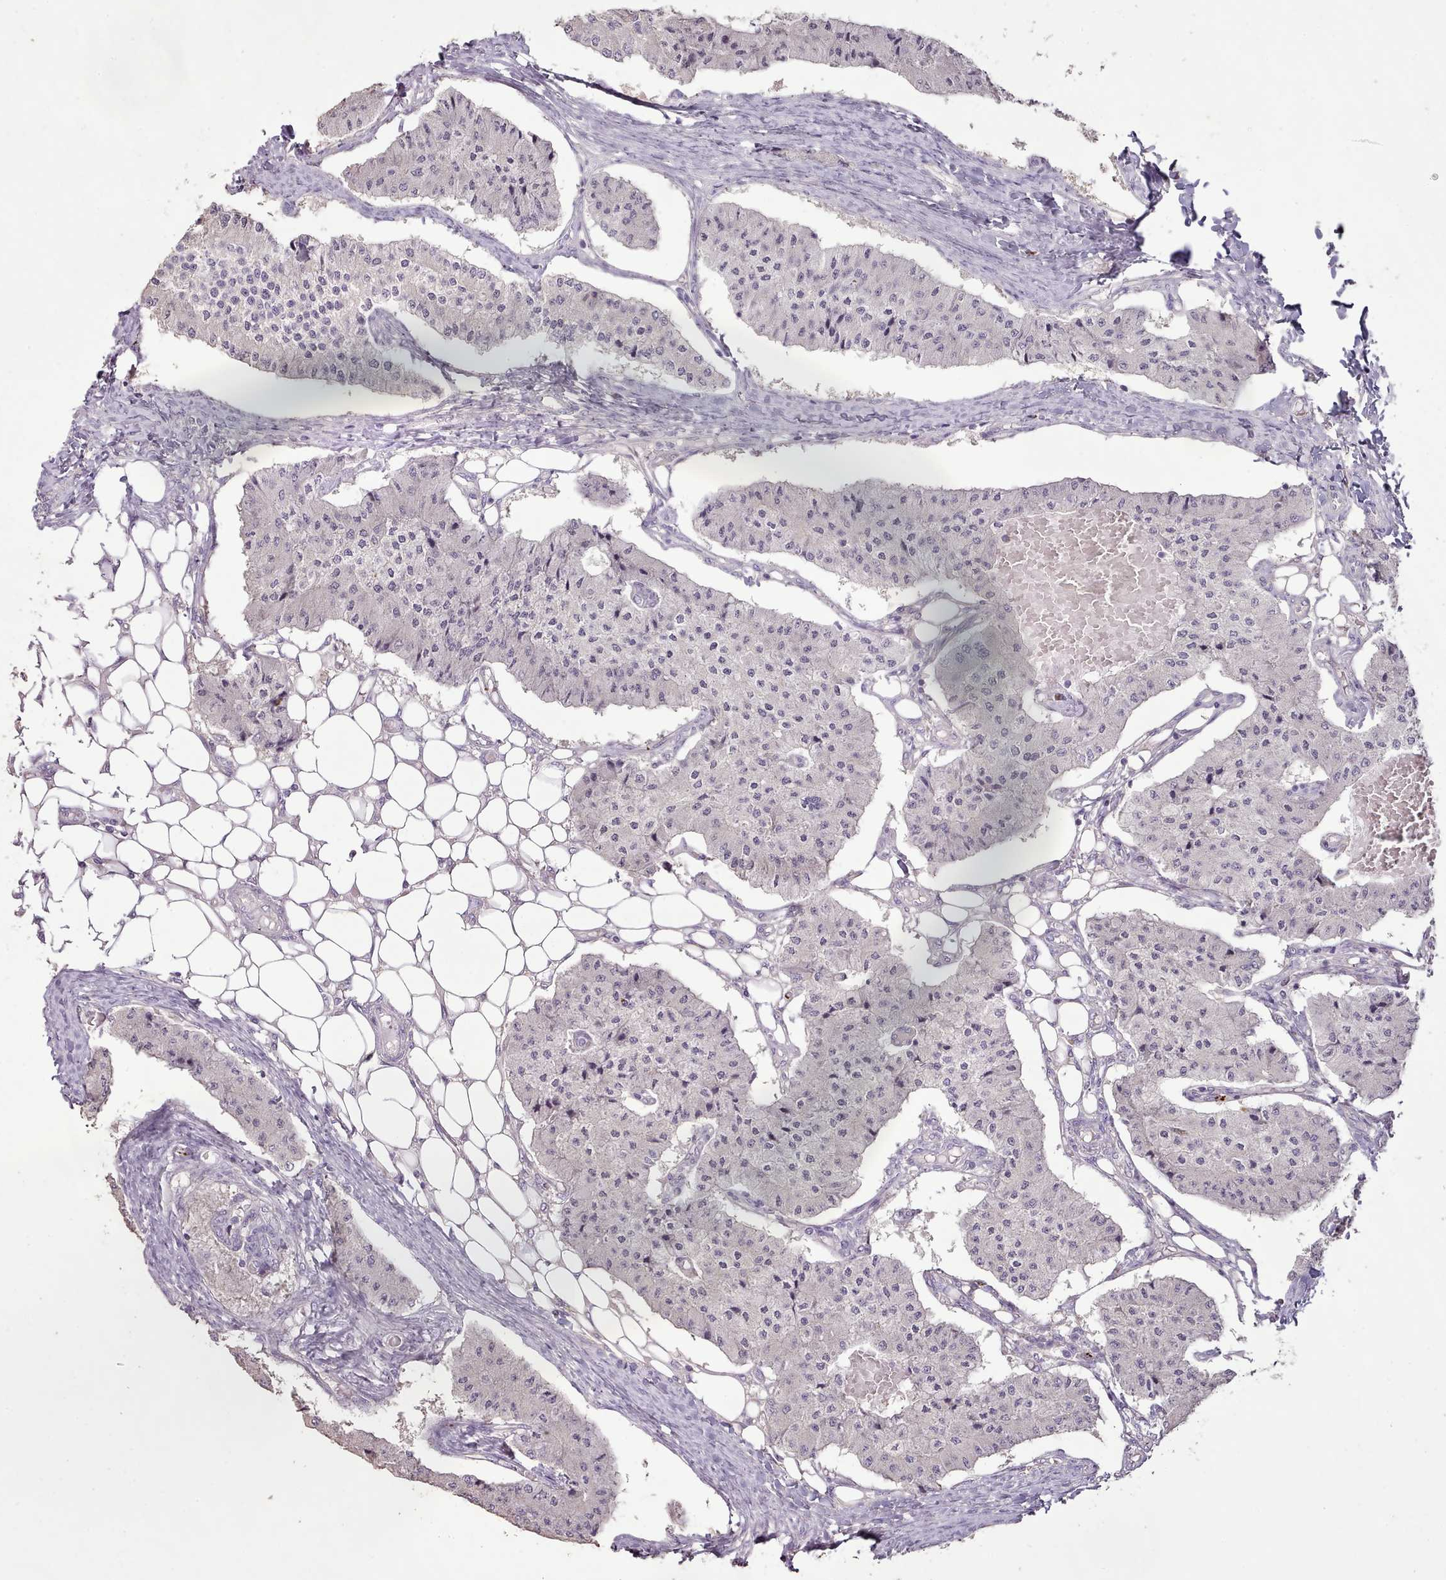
{"staining": {"intensity": "negative", "quantity": "none", "location": "none"}, "tissue": "carcinoid", "cell_type": "Tumor cells", "image_type": "cancer", "snomed": [{"axis": "morphology", "description": "Carcinoid, malignant, NOS"}, {"axis": "topography", "description": "Colon"}], "caption": "Tumor cells show no significant staining in carcinoid (malignant).", "gene": "BLOC1S2", "patient": {"sex": "female", "age": 52}}